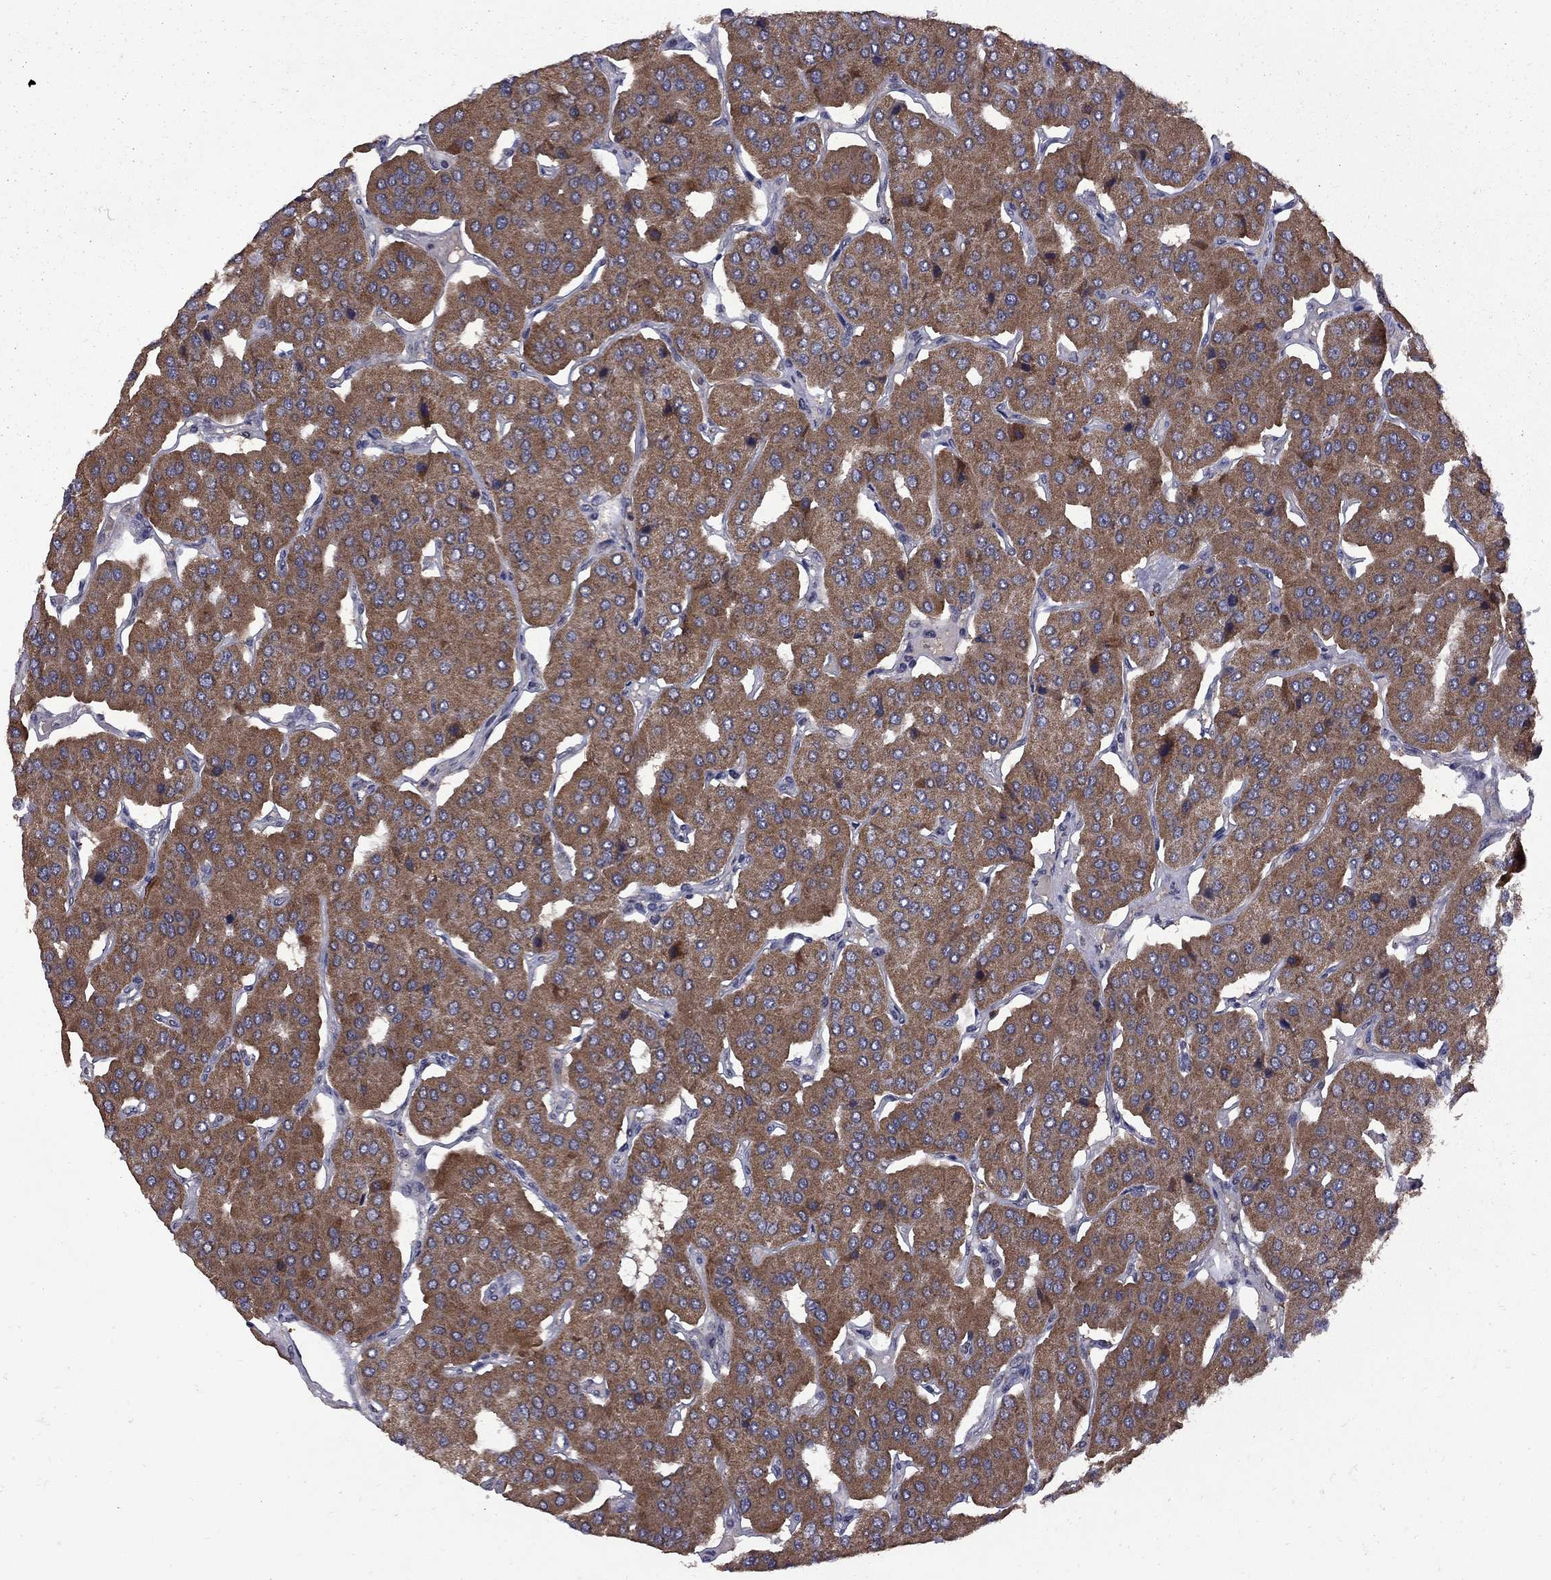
{"staining": {"intensity": "moderate", "quantity": ">75%", "location": "cytoplasmic/membranous"}, "tissue": "parathyroid gland", "cell_type": "Glandular cells", "image_type": "normal", "snomed": [{"axis": "morphology", "description": "Normal tissue, NOS"}, {"axis": "morphology", "description": "Adenoma, NOS"}, {"axis": "topography", "description": "Parathyroid gland"}], "caption": "A high-resolution photomicrograph shows immunohistochemistry (IHC) staining of benign parathyroid gland, which exhibits moderate cytoplasmic/membranous staining in approximately >75% of glandular cells.", "gene": "IPP", "patient": {"sex": "female", "age": 86}}